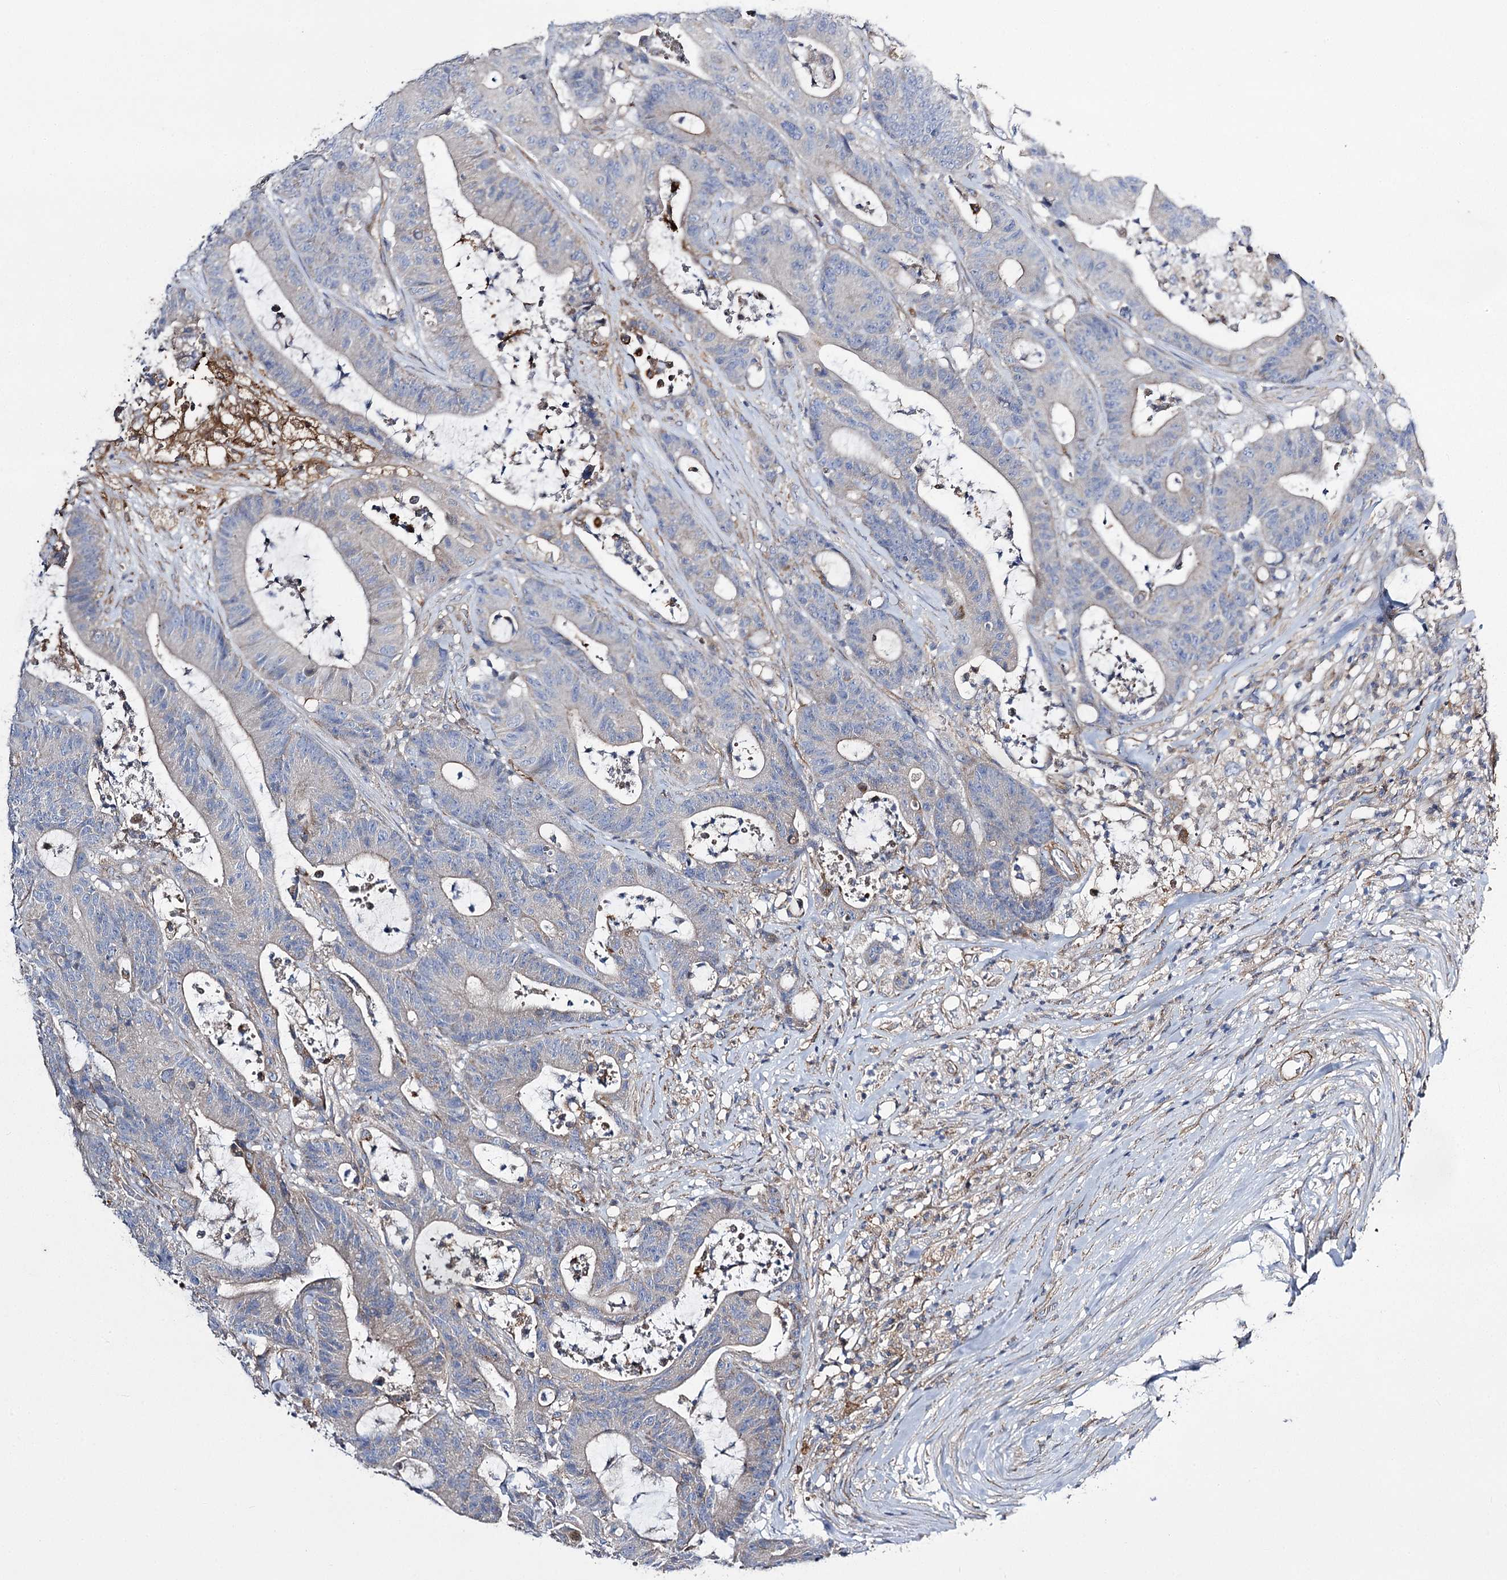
{"staining": {"intensity": "weak", "quantity": "<25%", "location": "cytoplasmic/membranous"}, "tissue": "colorectal cancer", "cell_type": "Tumor cells", "image_type": "cancer", "snomed": [{"axis": "morphology", "description": "Adenocarcinoma, NOS"}, {"axis": "topography", "description": "Colon"}], "caption": "The histopathology image reveals no significant positivity in tumor cells of adenocarcinoma (colorectal).", "gene": "RMDN2", "patient": {"sex": "female", "age": 84}}